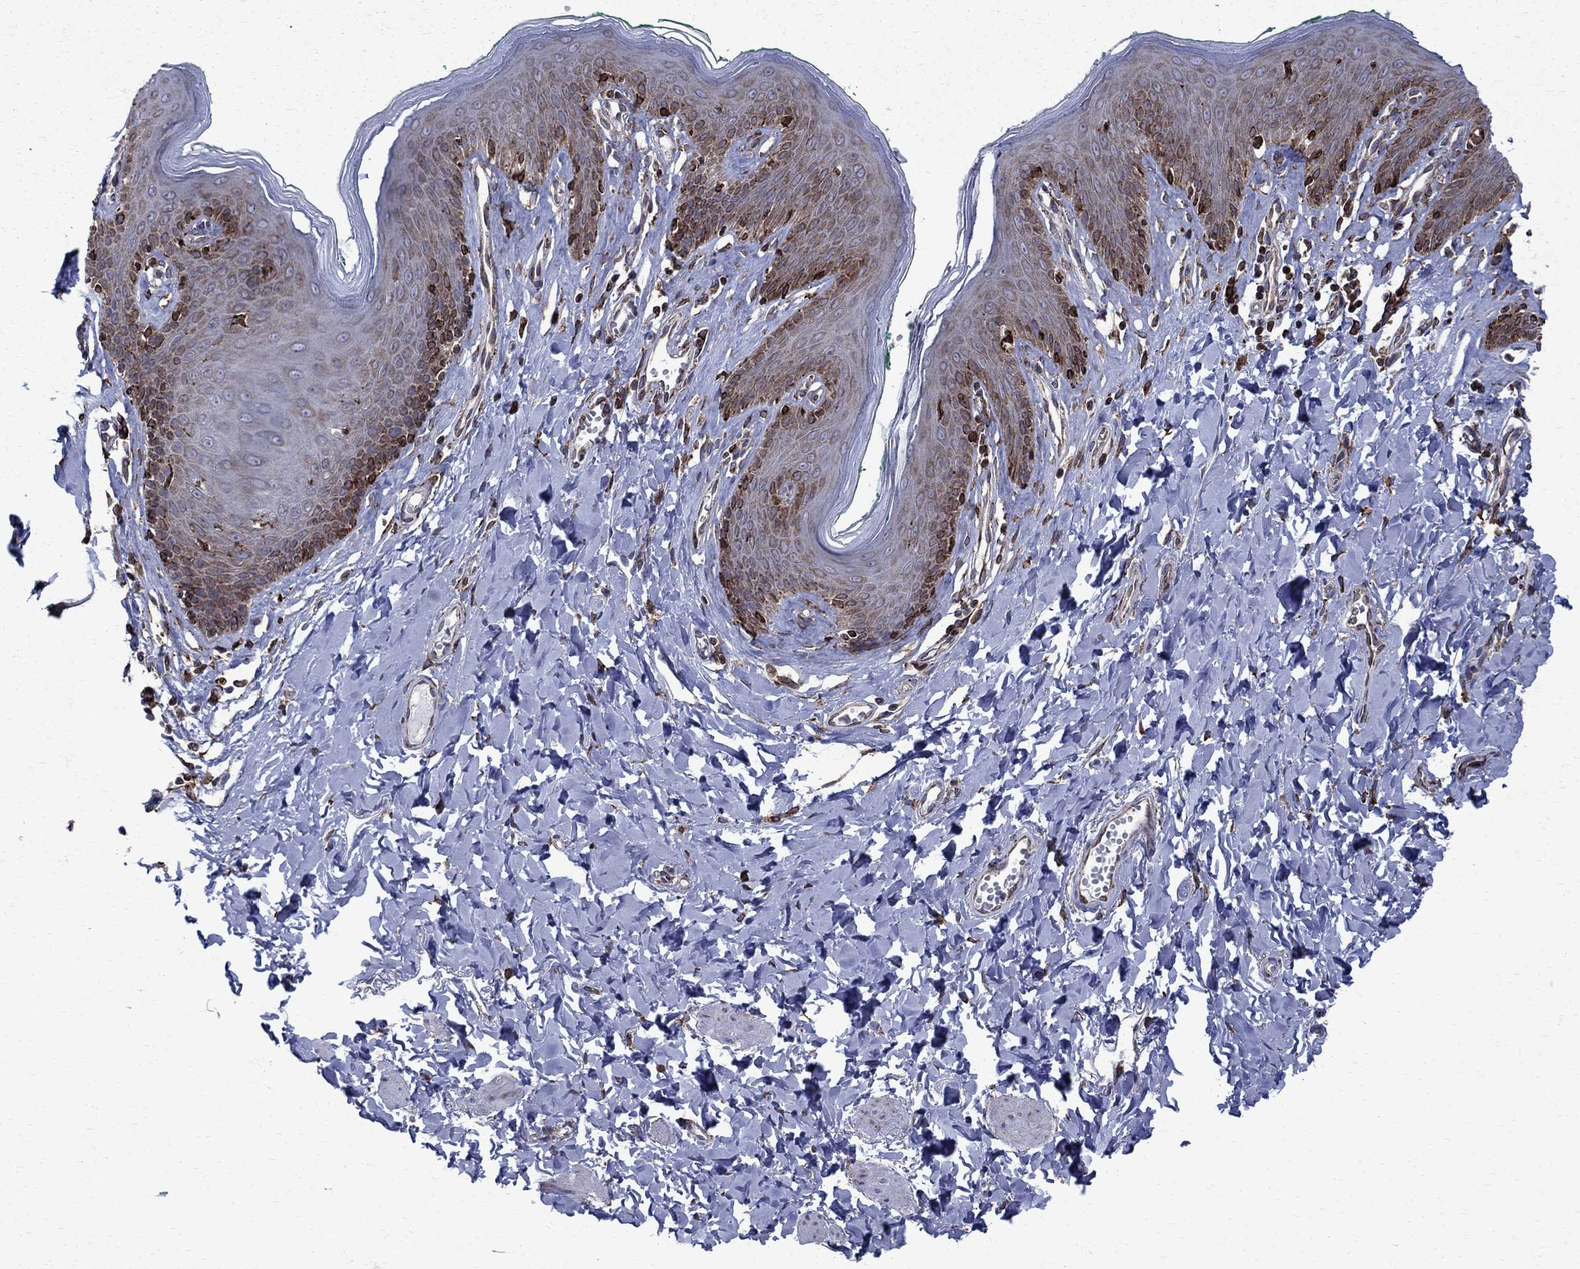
{"staining": {"intensity": "strong", "quantity": "<25%", "location": "cytoplasmic/membranous"}, "tissue": "skin", "cell_type": "Epidermal cells", "image_type": "normal", "snomed": [{"axis": "morphology", "description": "Normal tissue, NOS"}, {"axis": "topography", "description": "Vulva"}], "caption": "A photomicrograph showing strong cytoplasmic/membranous positivity in approximately <25% of epidermal cells in benign skin, as visualized by brown immunohistochemical staining.", "gene": "CAB39L", "patient": {"sex": "female", "age": 66}}